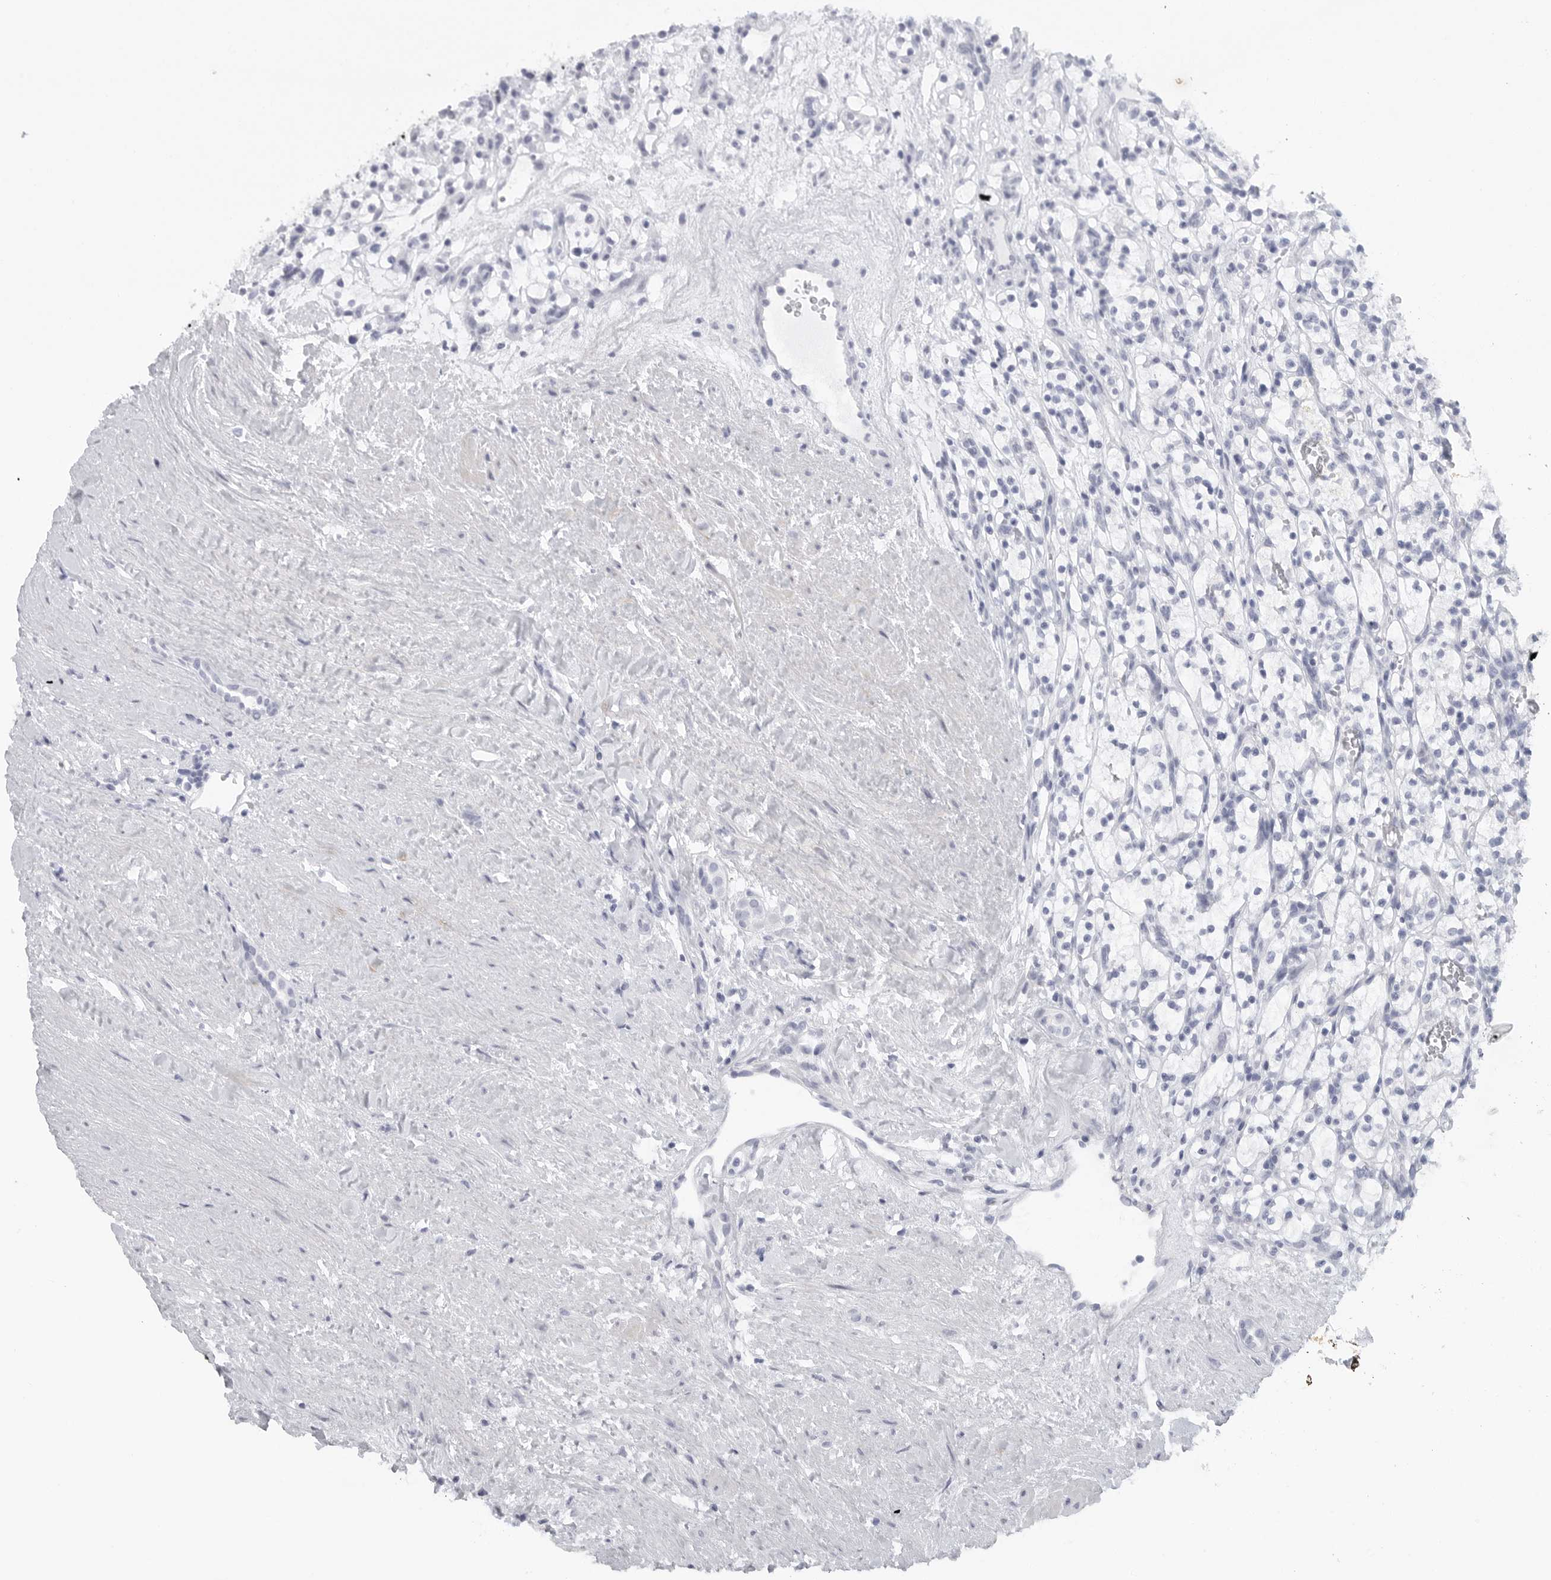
{"staining": {"intensity": "negative", "quantity": "none", "location": "none"}, "tissue": "renal cancer", "cell_type": "Tumor cells", "image_type": "cancer", "snomed": [{"axis": "morphology", "description": "Adenocarcinoma, NOS"}, {"axis": "topography", "description": "Kidney"}], "caption": "DAB immunohistochemical staining of human adenocarcinoma (renal) displays no significant positivity in tumor cells.", "gene": "TNR", "patient": {"sex": "female", "age": 57}}